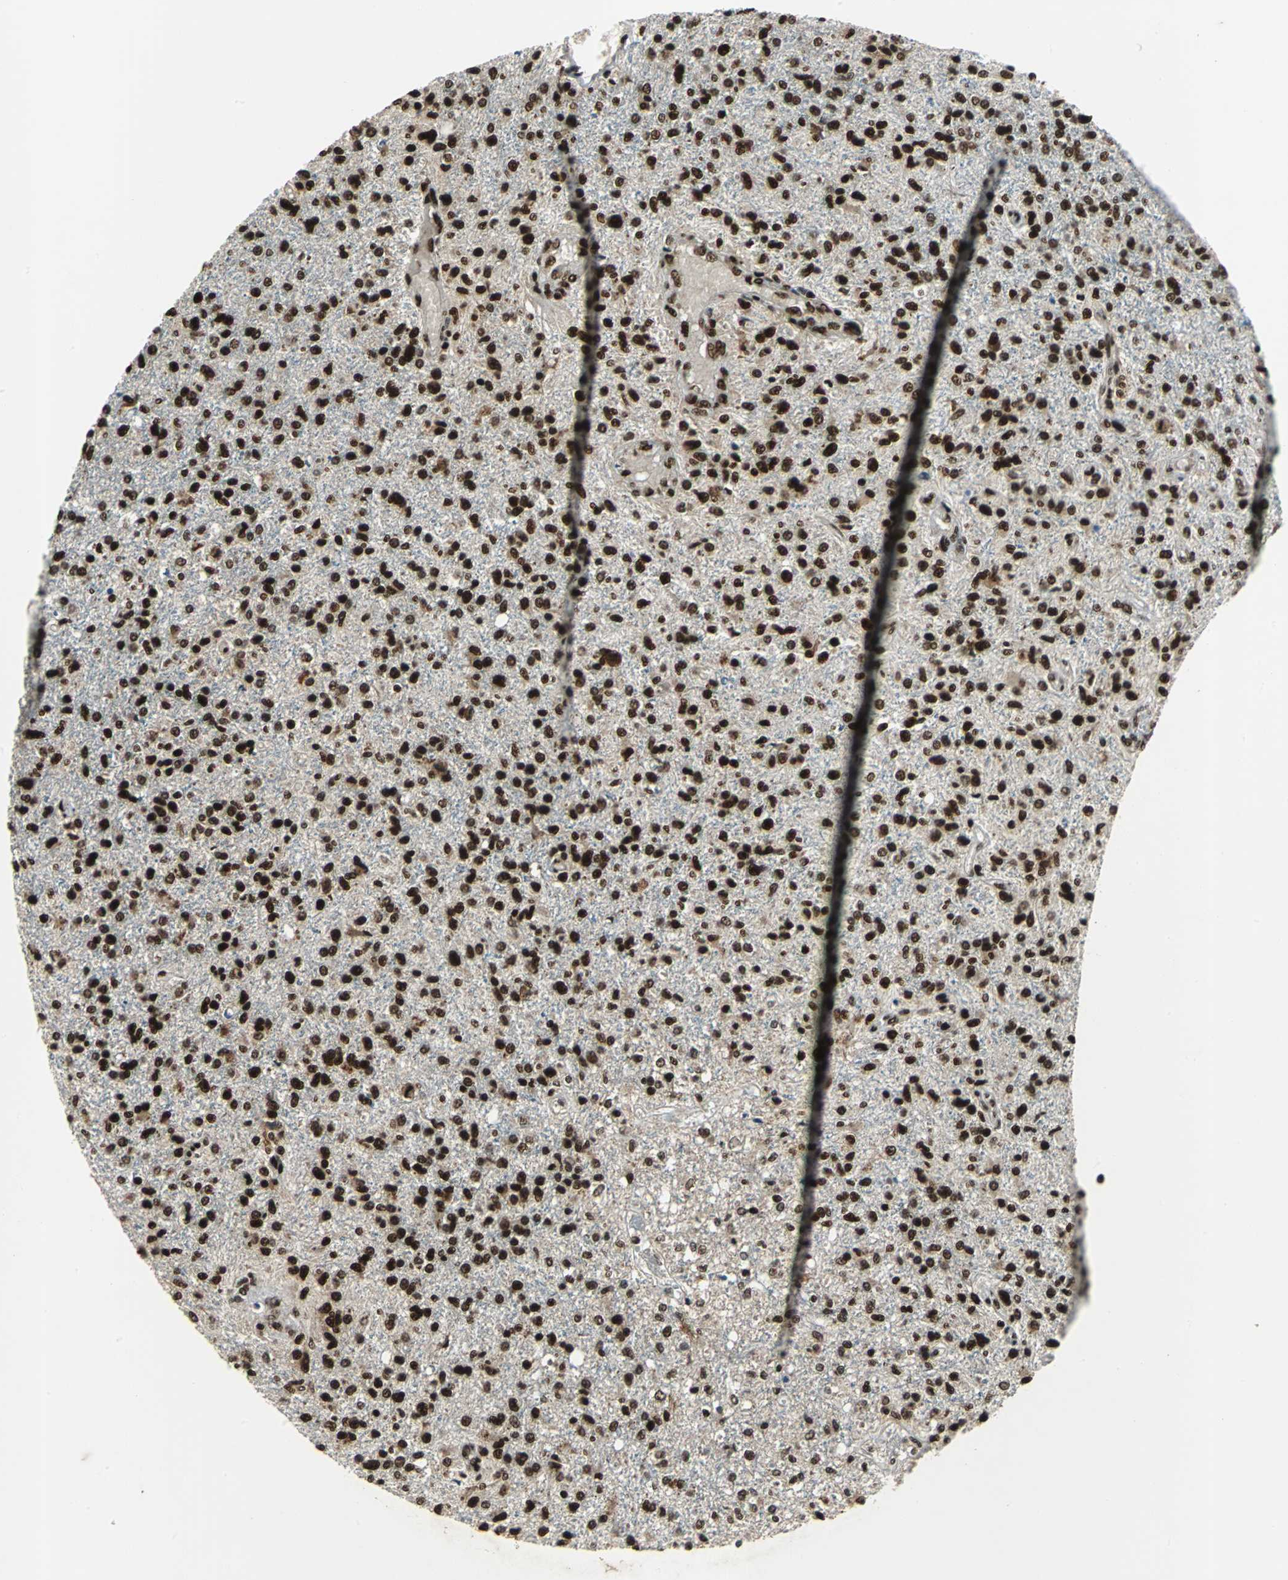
{"staining": {"intensity": "strong", "quantity": ">75%", "location": "nuclear"}, "tissue": "glioma", "cell_type": "Tumor cells", "image_type": "cancer", "snomed": [{"axis": "morphology", "description": "Glioma, malignant, High grade"}, {"axis": "topography", "description": "Cerebral cortex"}], "caption": "Protein staining of glioma tissue reveals strong nuclear expression in approximately >75% of tumor cells. (brown staining indicates protein expression, while blue staining denotes nuclei).", "gene": "MTA2", "patient": {"sex": "male", "age": 76}}